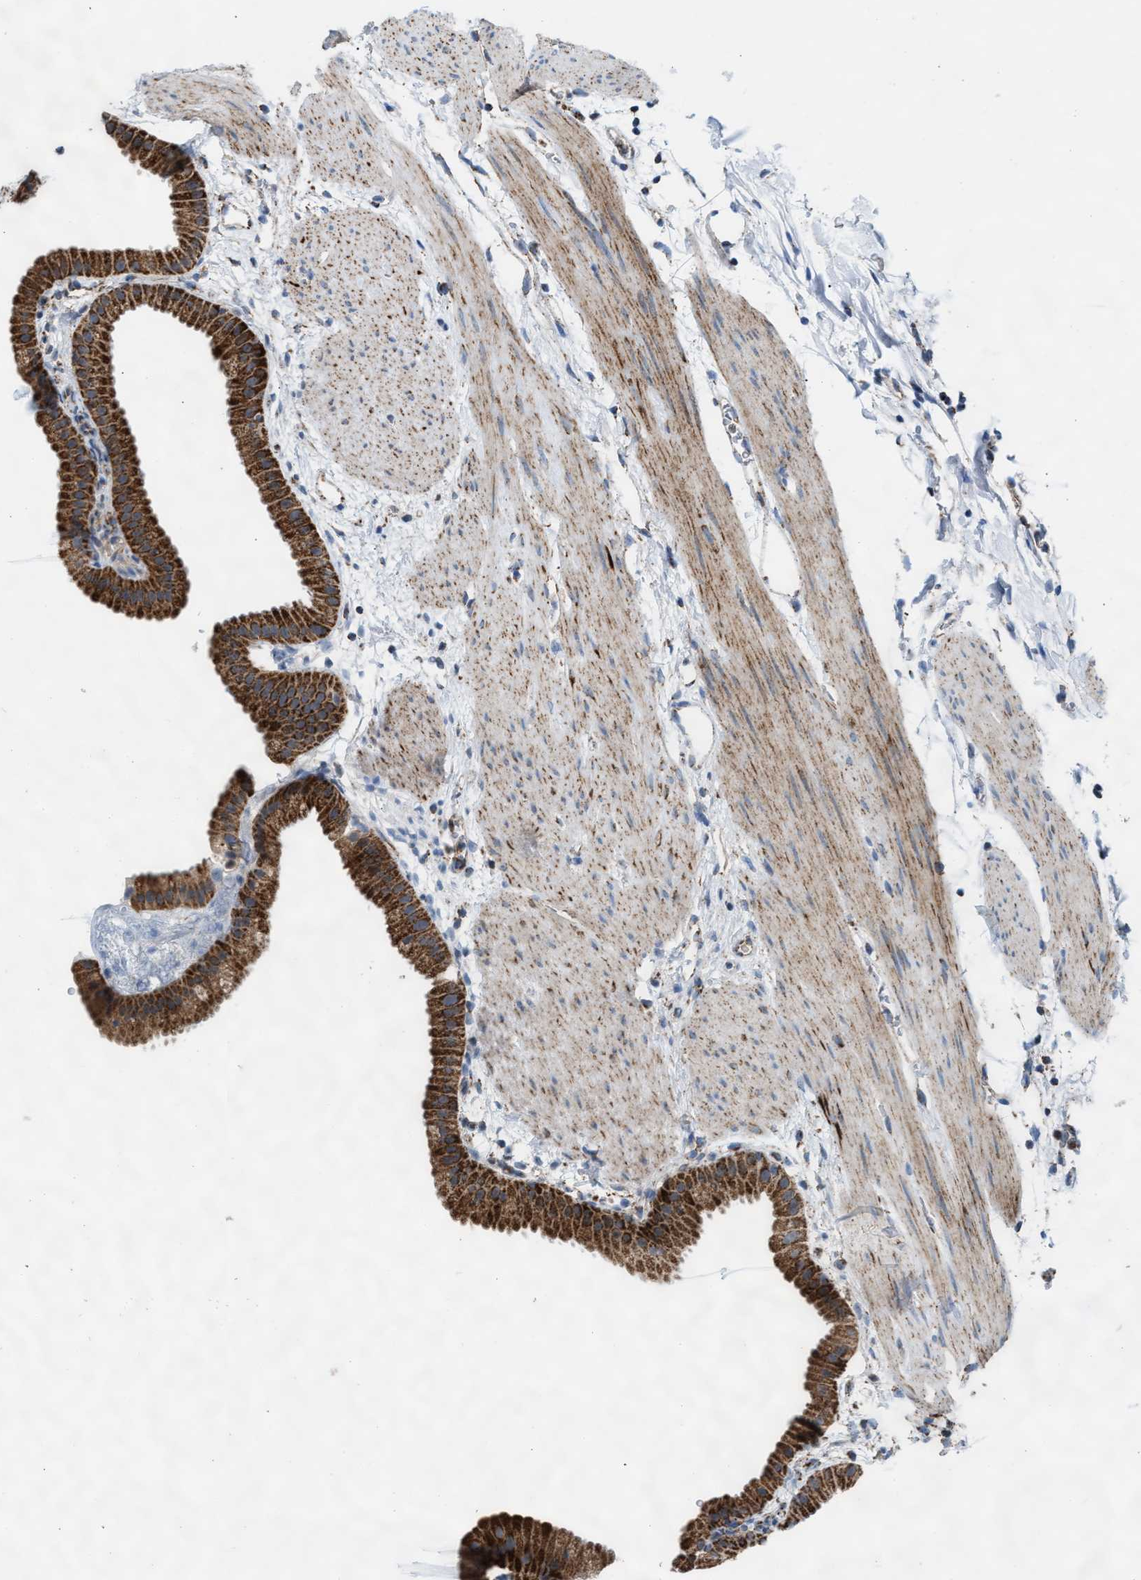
{"staining": {"intensity": "strong", "quantity": ">75%", "location": "cytoplasmic/membranous"}, "tissue": "gallbladder", "cell_type": "Glandular cells", "image_type": "normal", "snomed": [{"axis": "morphology", "description": "Normal tissue, NOS"}, {"axis": "topography", "description": "Gallbladder"}], "caption": "A high amount of strong cytoplasmic/membranous staining is present in approximately >75% of glandular cells in benign gallbladder. (brown staining indicates protein expression, while blue staining denotes nuclei).", "gene": "PMPCA", "patient": {"sex": "female", "age": 64}}